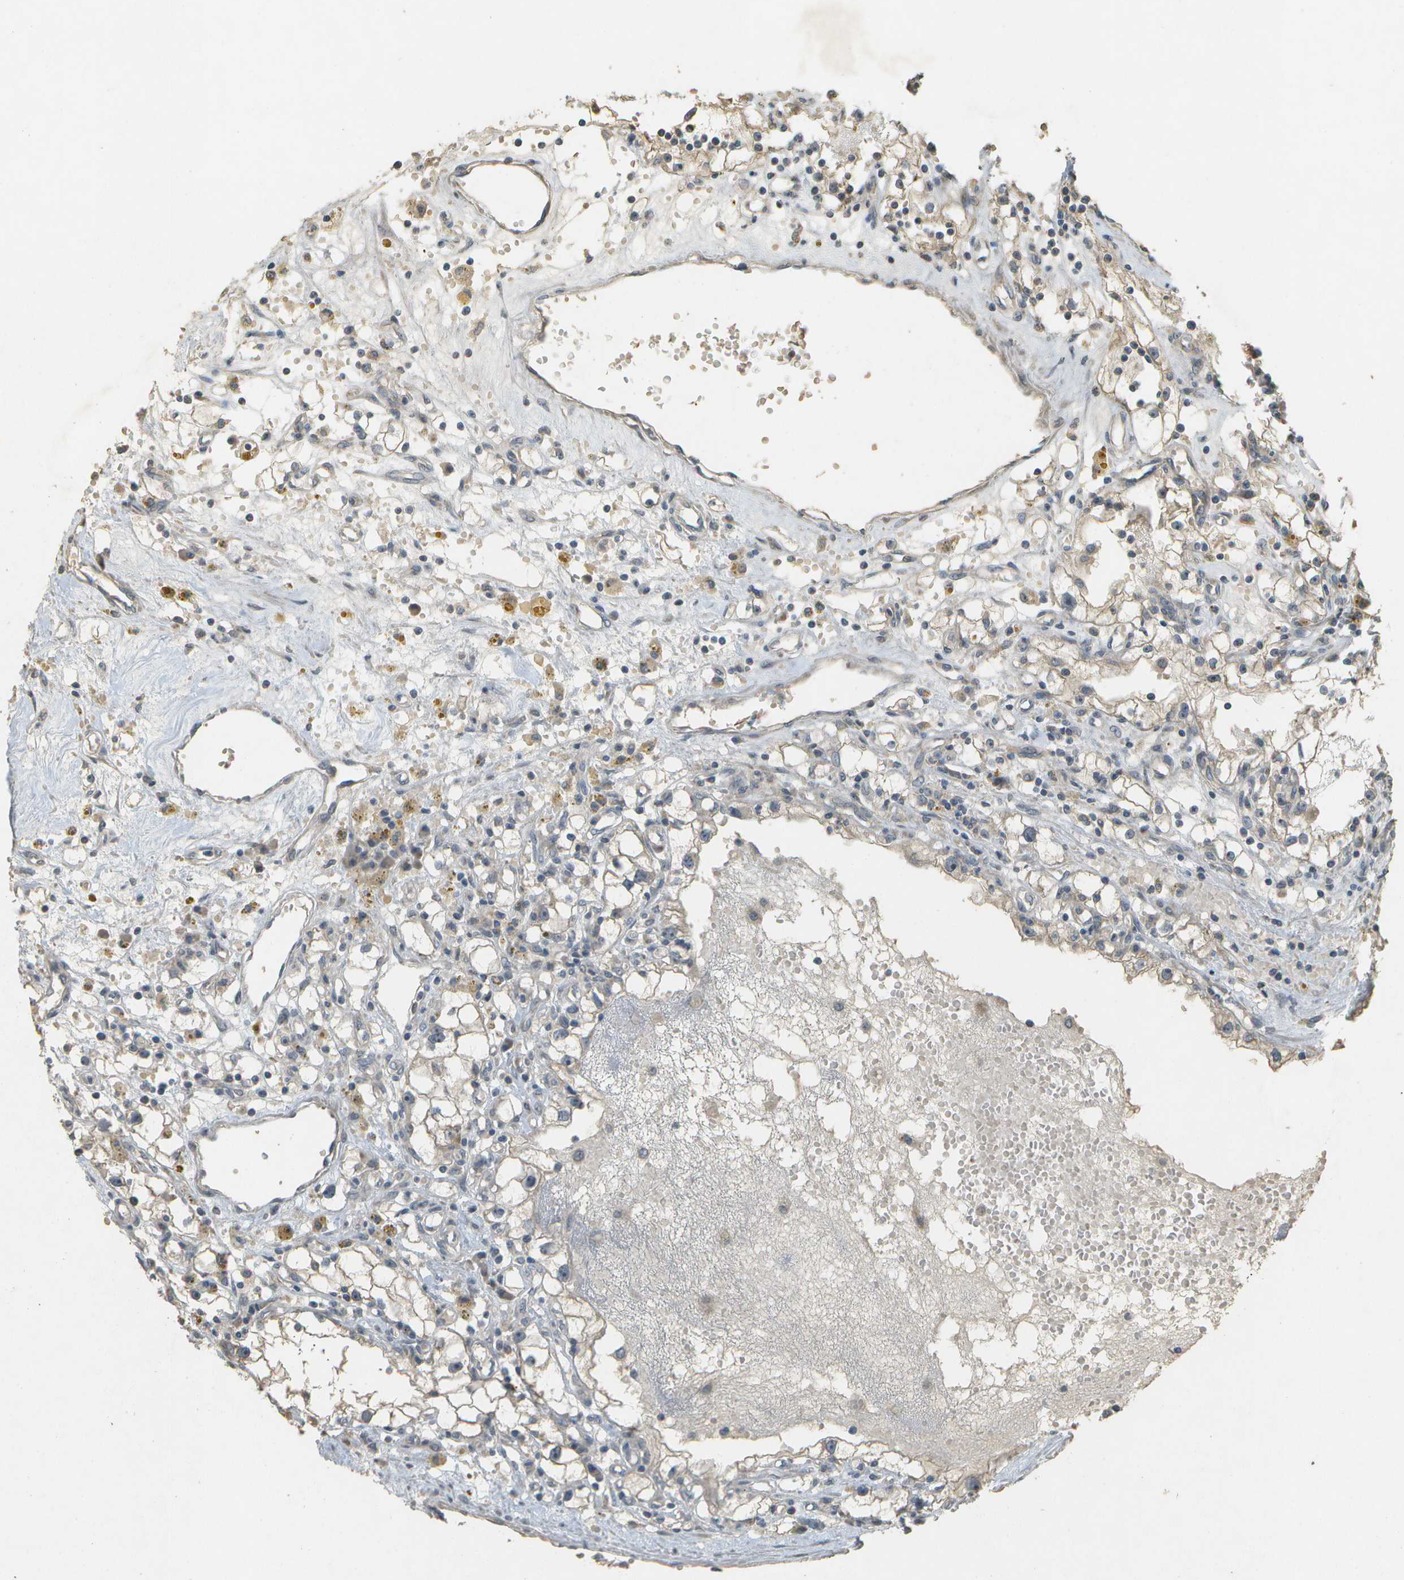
{"staining": {"intensity": "weak", "quantity": ">75%", "location": "cytoplasmic/membranous"}, "tissue": "renal cancer", "cell_type": "Tumor cells", "image_type": "cancer", "snomed": [{"axis": "morphology", "description": "Adenocarcinoma, NOS"}, {"axis": "topography", "description": "Kidney"}], "caption": "Weak cytoplasmic/membranous staining is identified in about >75% of tumor cells in renal cancer.", "gene": "RAB21", "patient": {"sex": "male", "age": 56}}